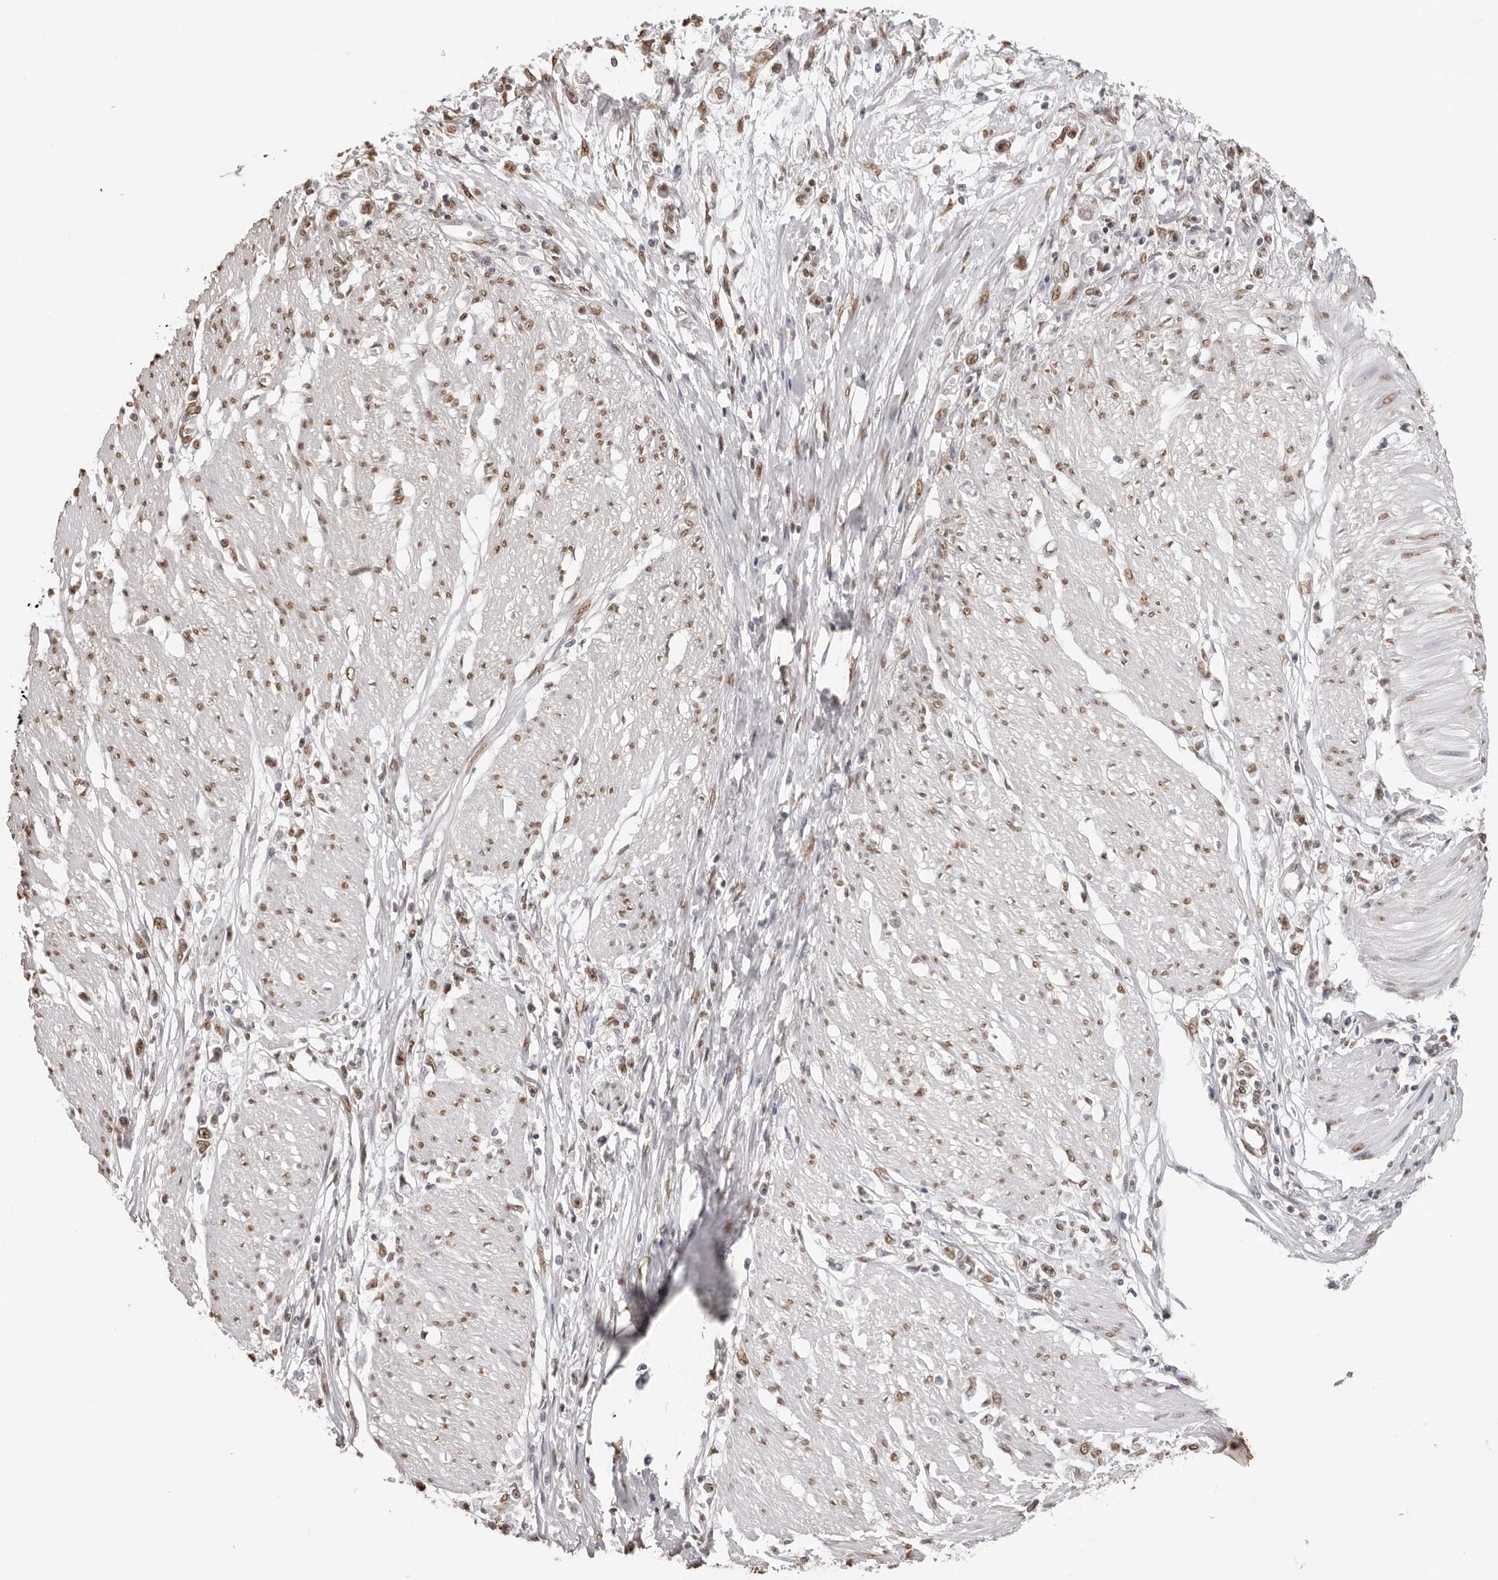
{"staining": {"intensity": "moderate", "quantity": ">75%", "location": "nuclear"}, "tissue": "stomach cancer", "cell_type": "Tumor cells", "image_type": "cancer", "snomed": [{"axis": "morphology", "description": "Adenocarcinoma, NOS"}, {"axis": "topography", "description": "Stomach"}], "caption": "A high-resolution photomicrograph shows IHC staining of stomach adenocarcinoma, which displays moderate nuclear staining in about >75% of tumor cells.", "gene": "OLIG3", "patient": {"sex": "female", "age": 59}}